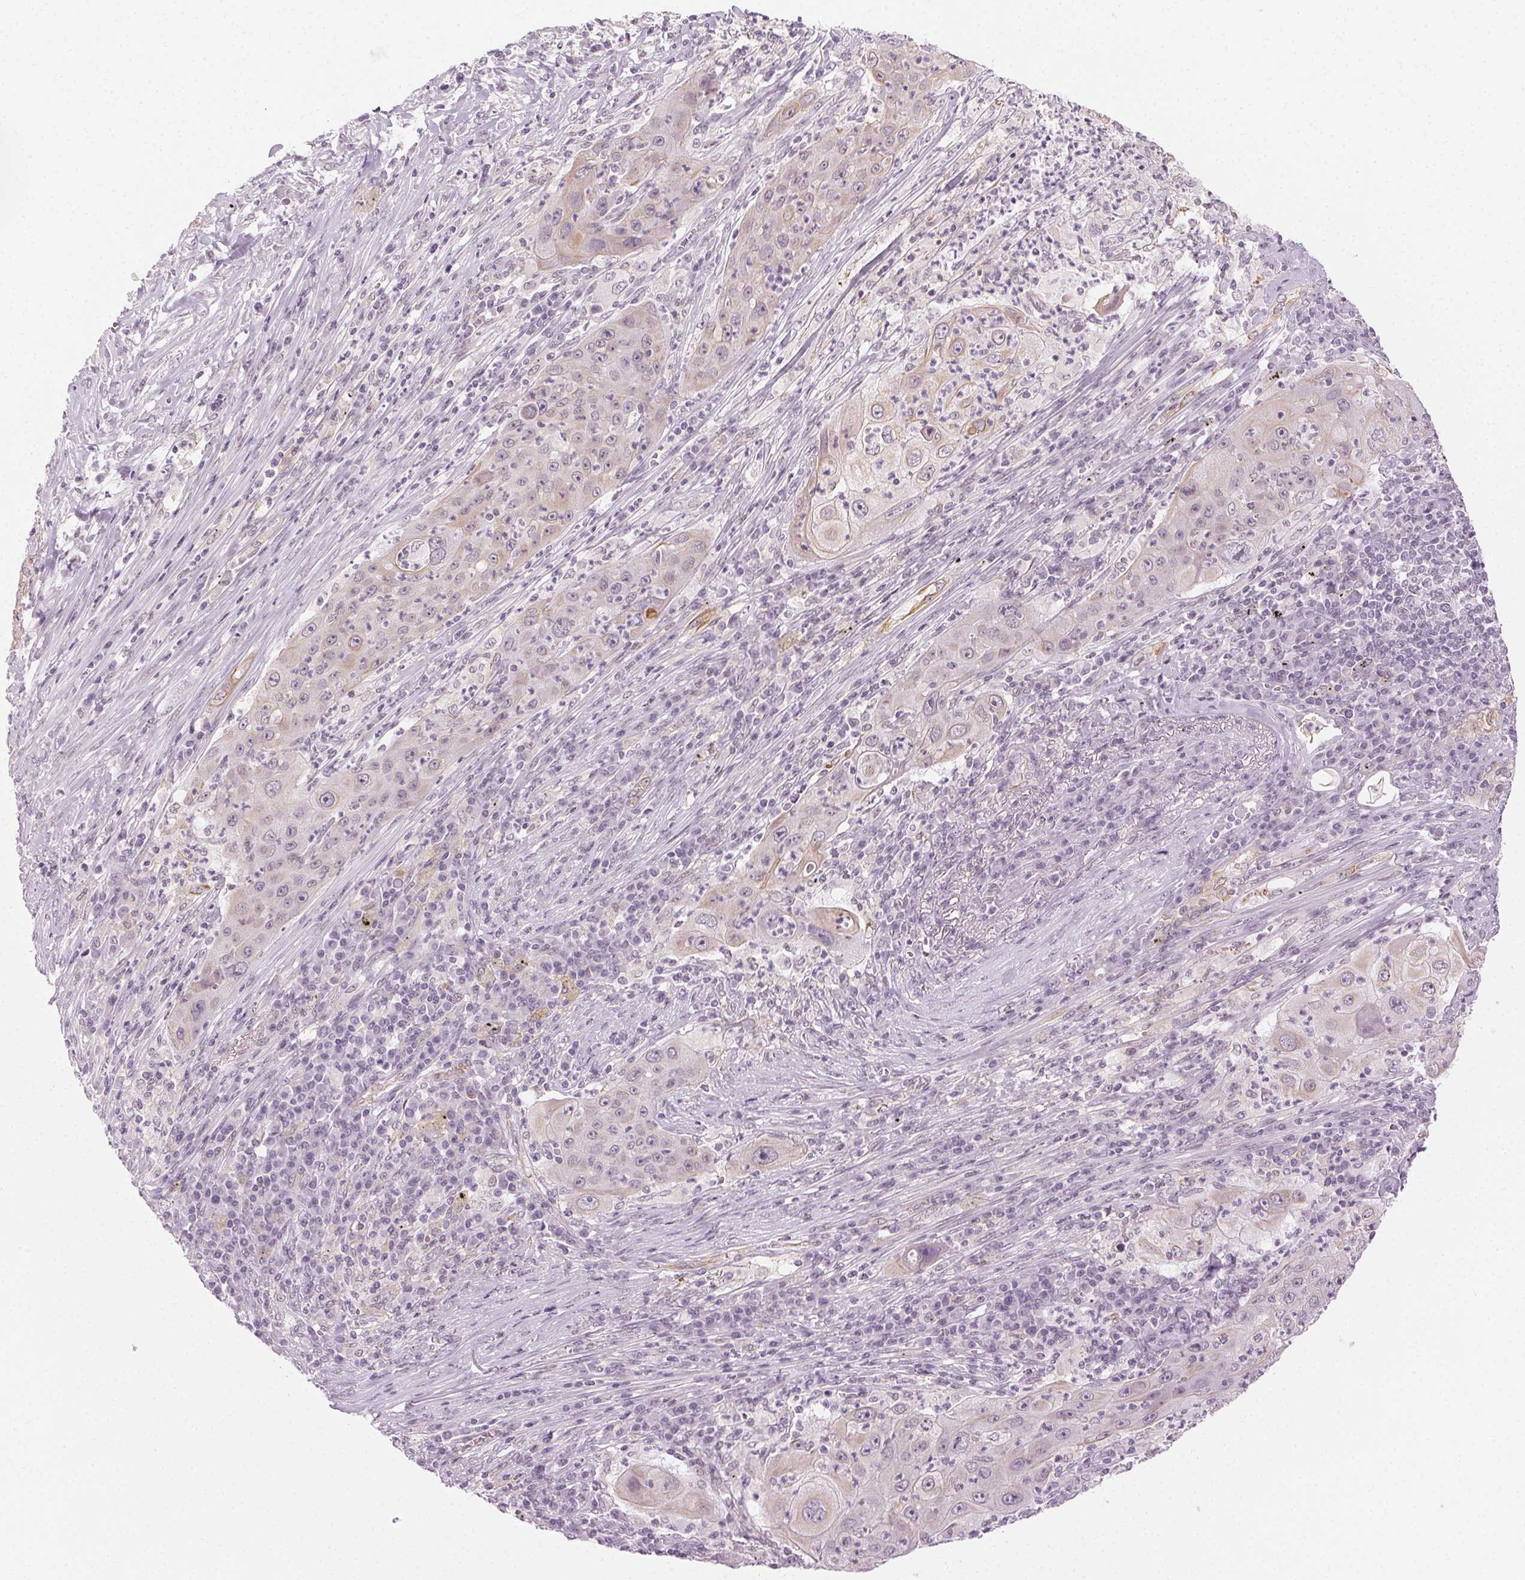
{"staining": {"intensity": "negative", "quantity": "none", "location": "none"}, "tissue": "lung cancer", "cell_type": "Tumor cells", "image_type": "cancer", "snomed": [{"axis": "morphology", "description": "Squamous cell carcinoma, NOS"}, {"axis": "topography", "description": "Lung"}], "caption": "A histopathology image of human lung cancer is negative for staining in tumor cells.", "gene": "AIF1L", "patient": {"sex": "female", "age": 59}}